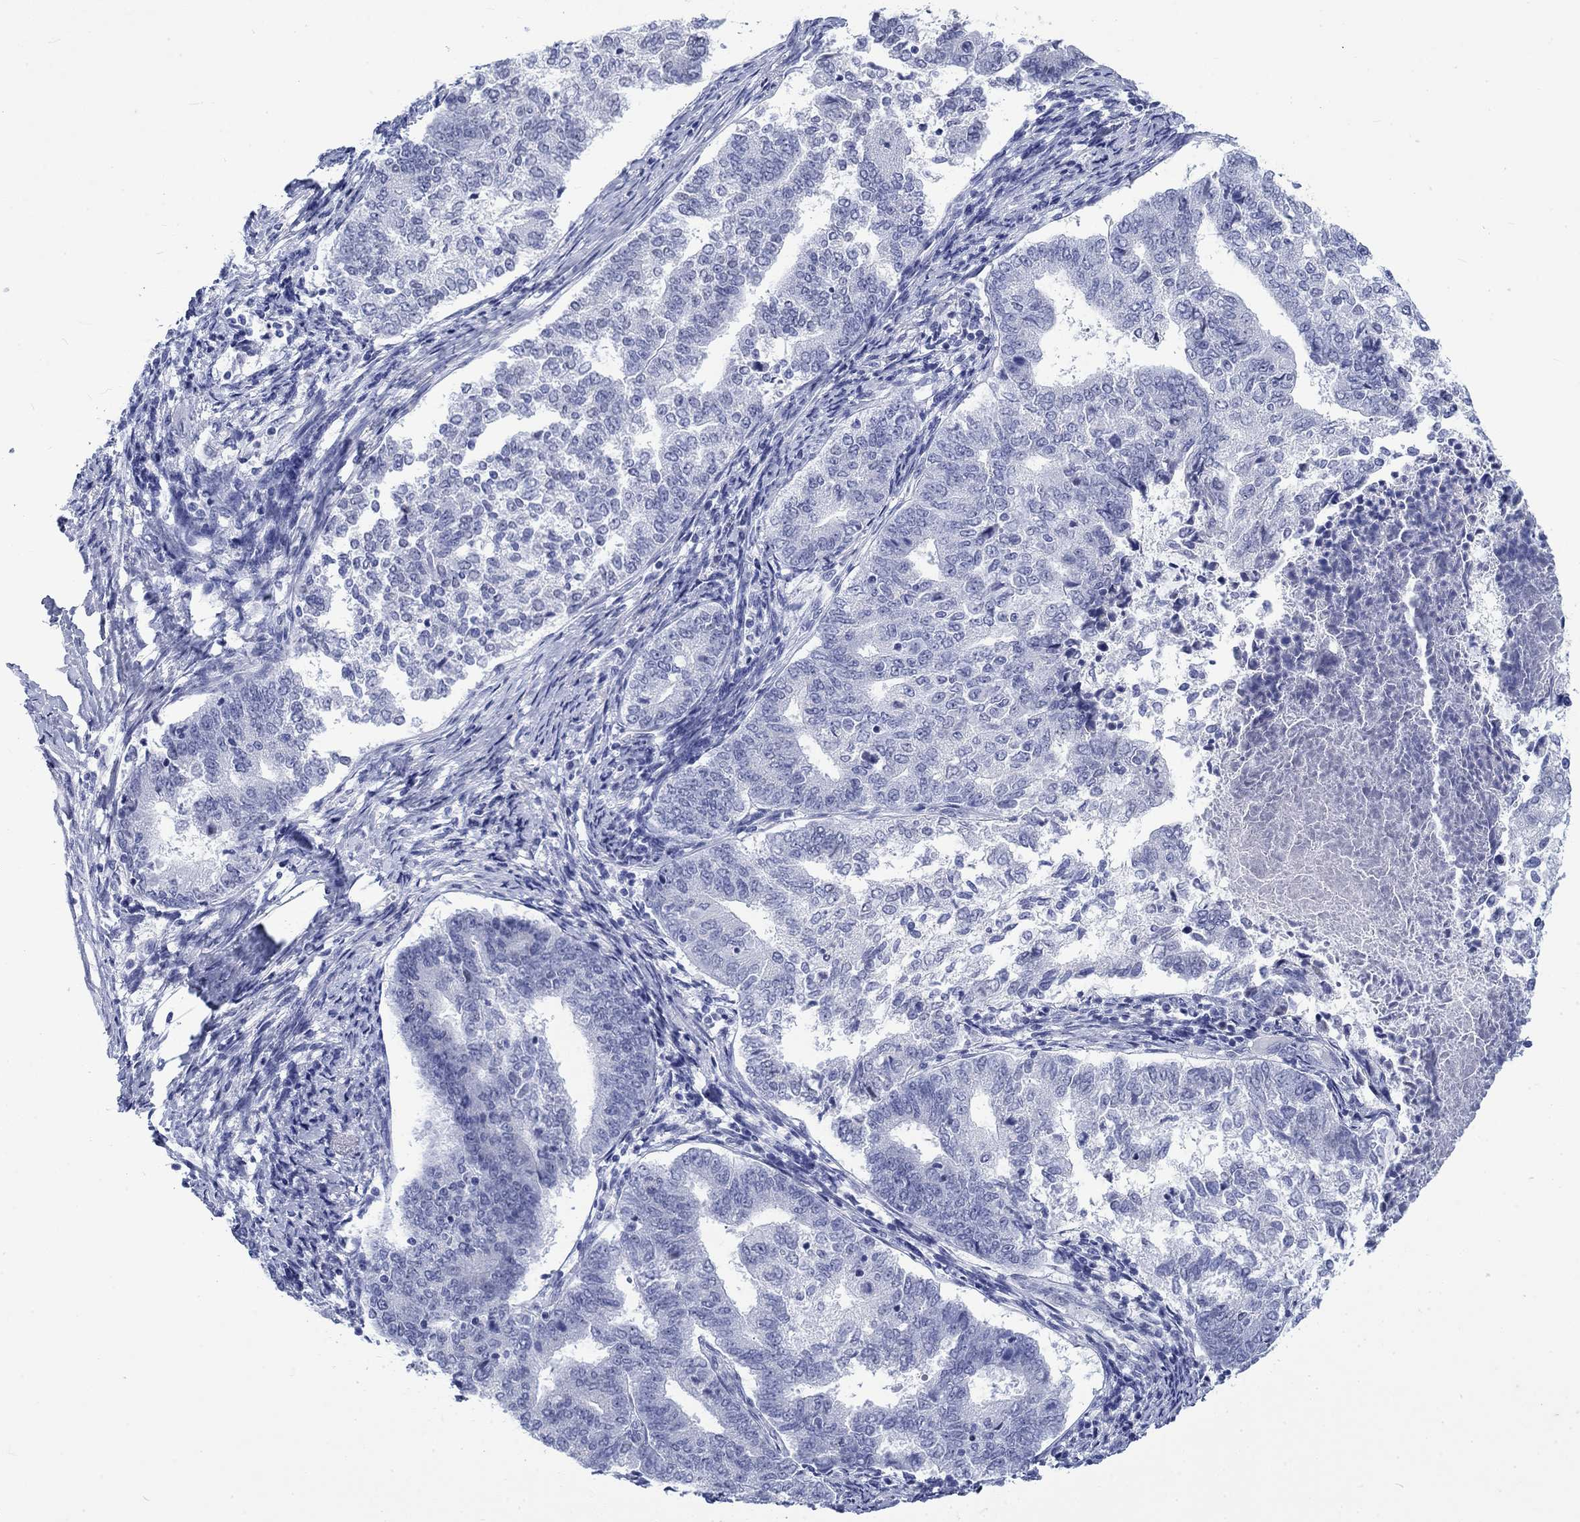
{"staining": {"intensity": "negative", "quantity": "none", "location": "none"}, "tissue": "endometrial cancer", "cell_type": "Tumor cells", "image_type": "cancer", "snomed": [{"axis": "morphology", "description": "Adenocarcinoma, NOS"}, {"axis": "topography", "description": "Endometrium"}], "caption": "High power microscopy image of an IHC micrograph of adenocarcinoma (endometrial), revealing no significant positivity in tumor cells. (DAB IHC visualized using brightfield microscopy, high magnification).", "gene": "KRT76", "patient": {"sex": "female", "age": 65}}